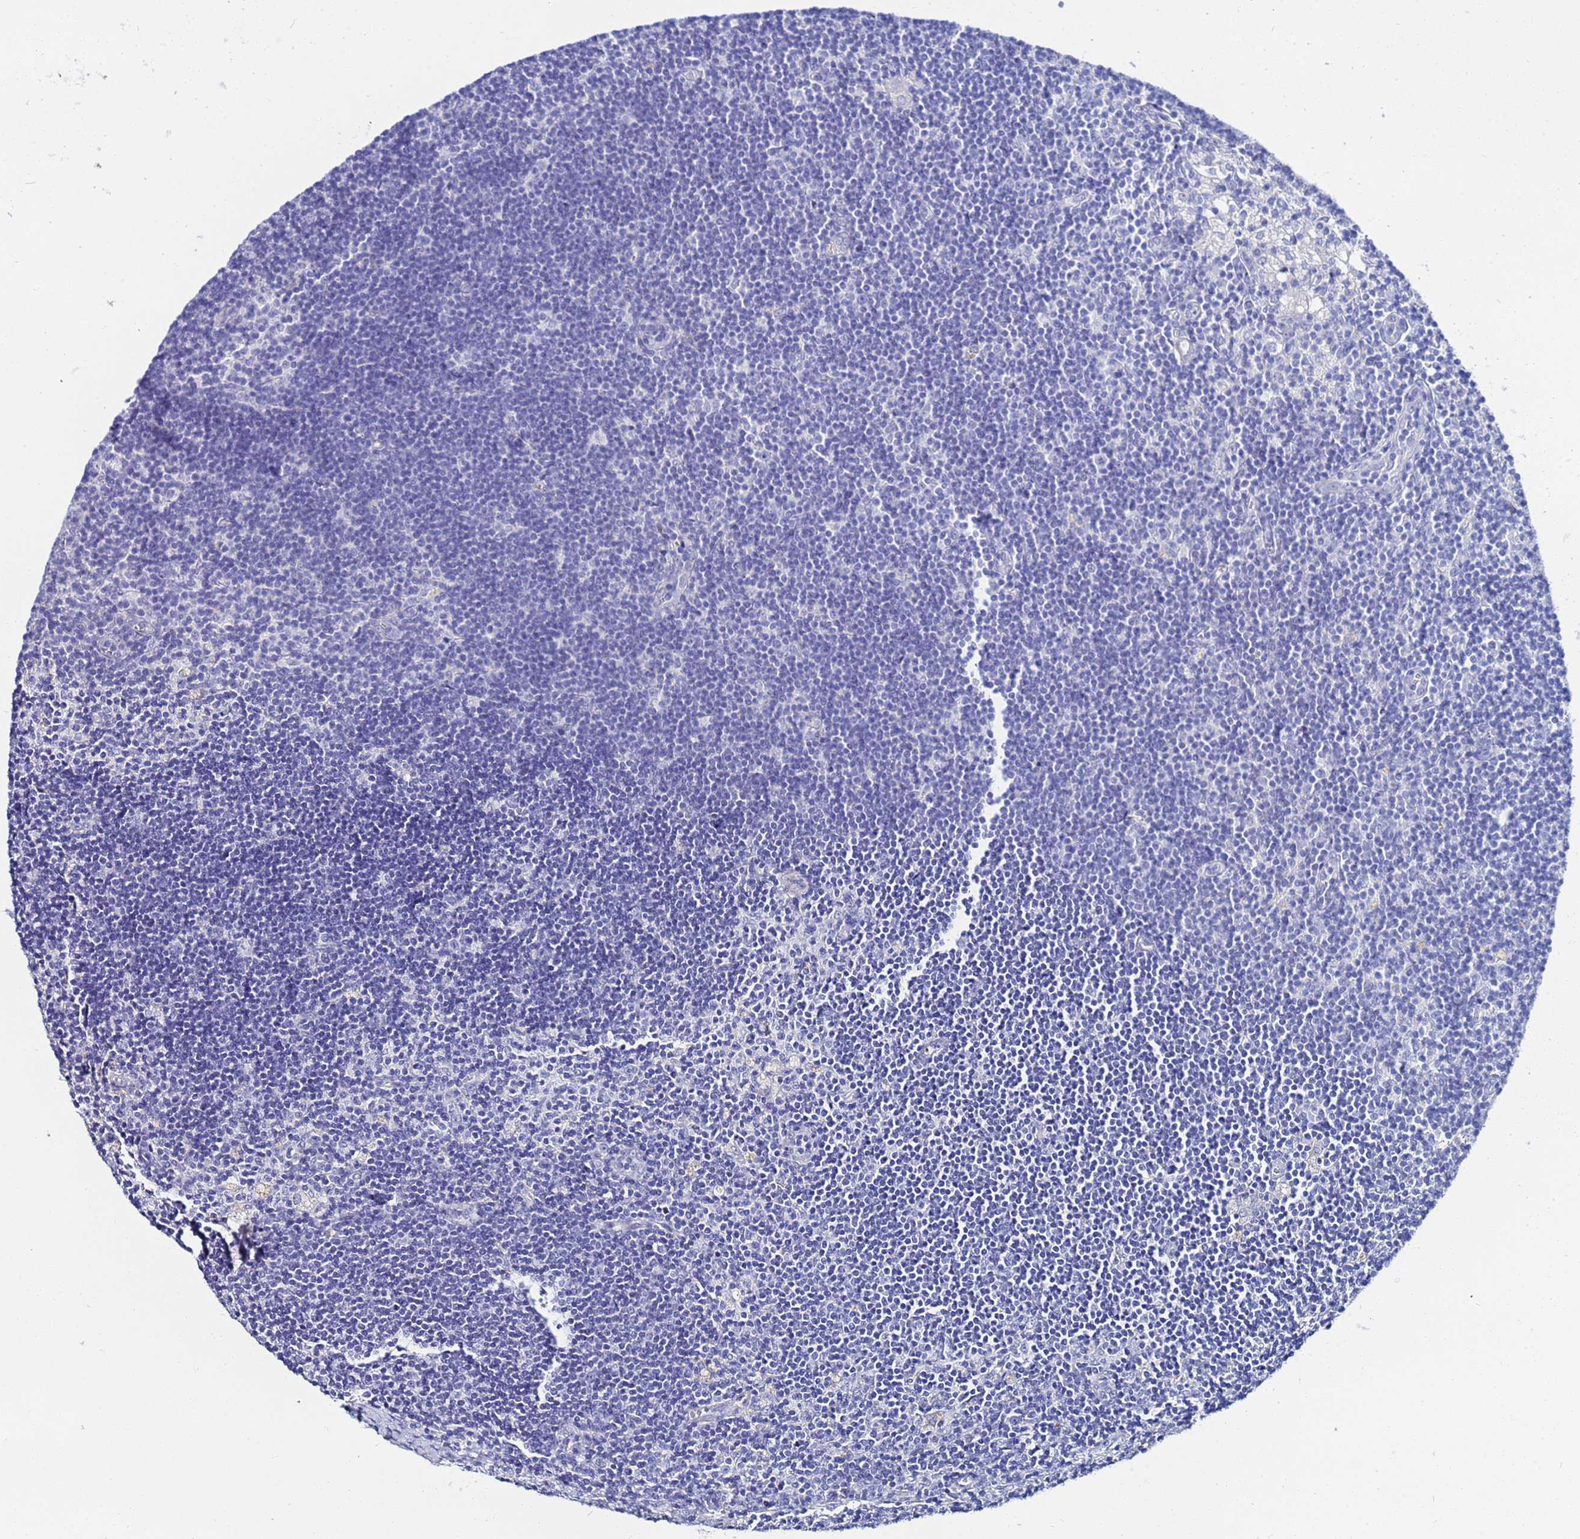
{"staining": {"intensity": "negative", "quantity": "none", "location": "none"}, "tissue": "lymph node", "cell_type": "Germinal center cells", "image_type": "normal", "snomed": [{"axis": "morphology", "description": "Normal tissue, NOS"}, {"axis": "topography", "description": "Lymph node"}], "caption": "The histopathology image shows no staining of germinal center cells in benign lymph node. (Brightfield microscopy of DAB immunohistochemistry (IHC) at high magnification).", "gene": "ZNF26", "patient": {"sex": "male", "age": 24}}